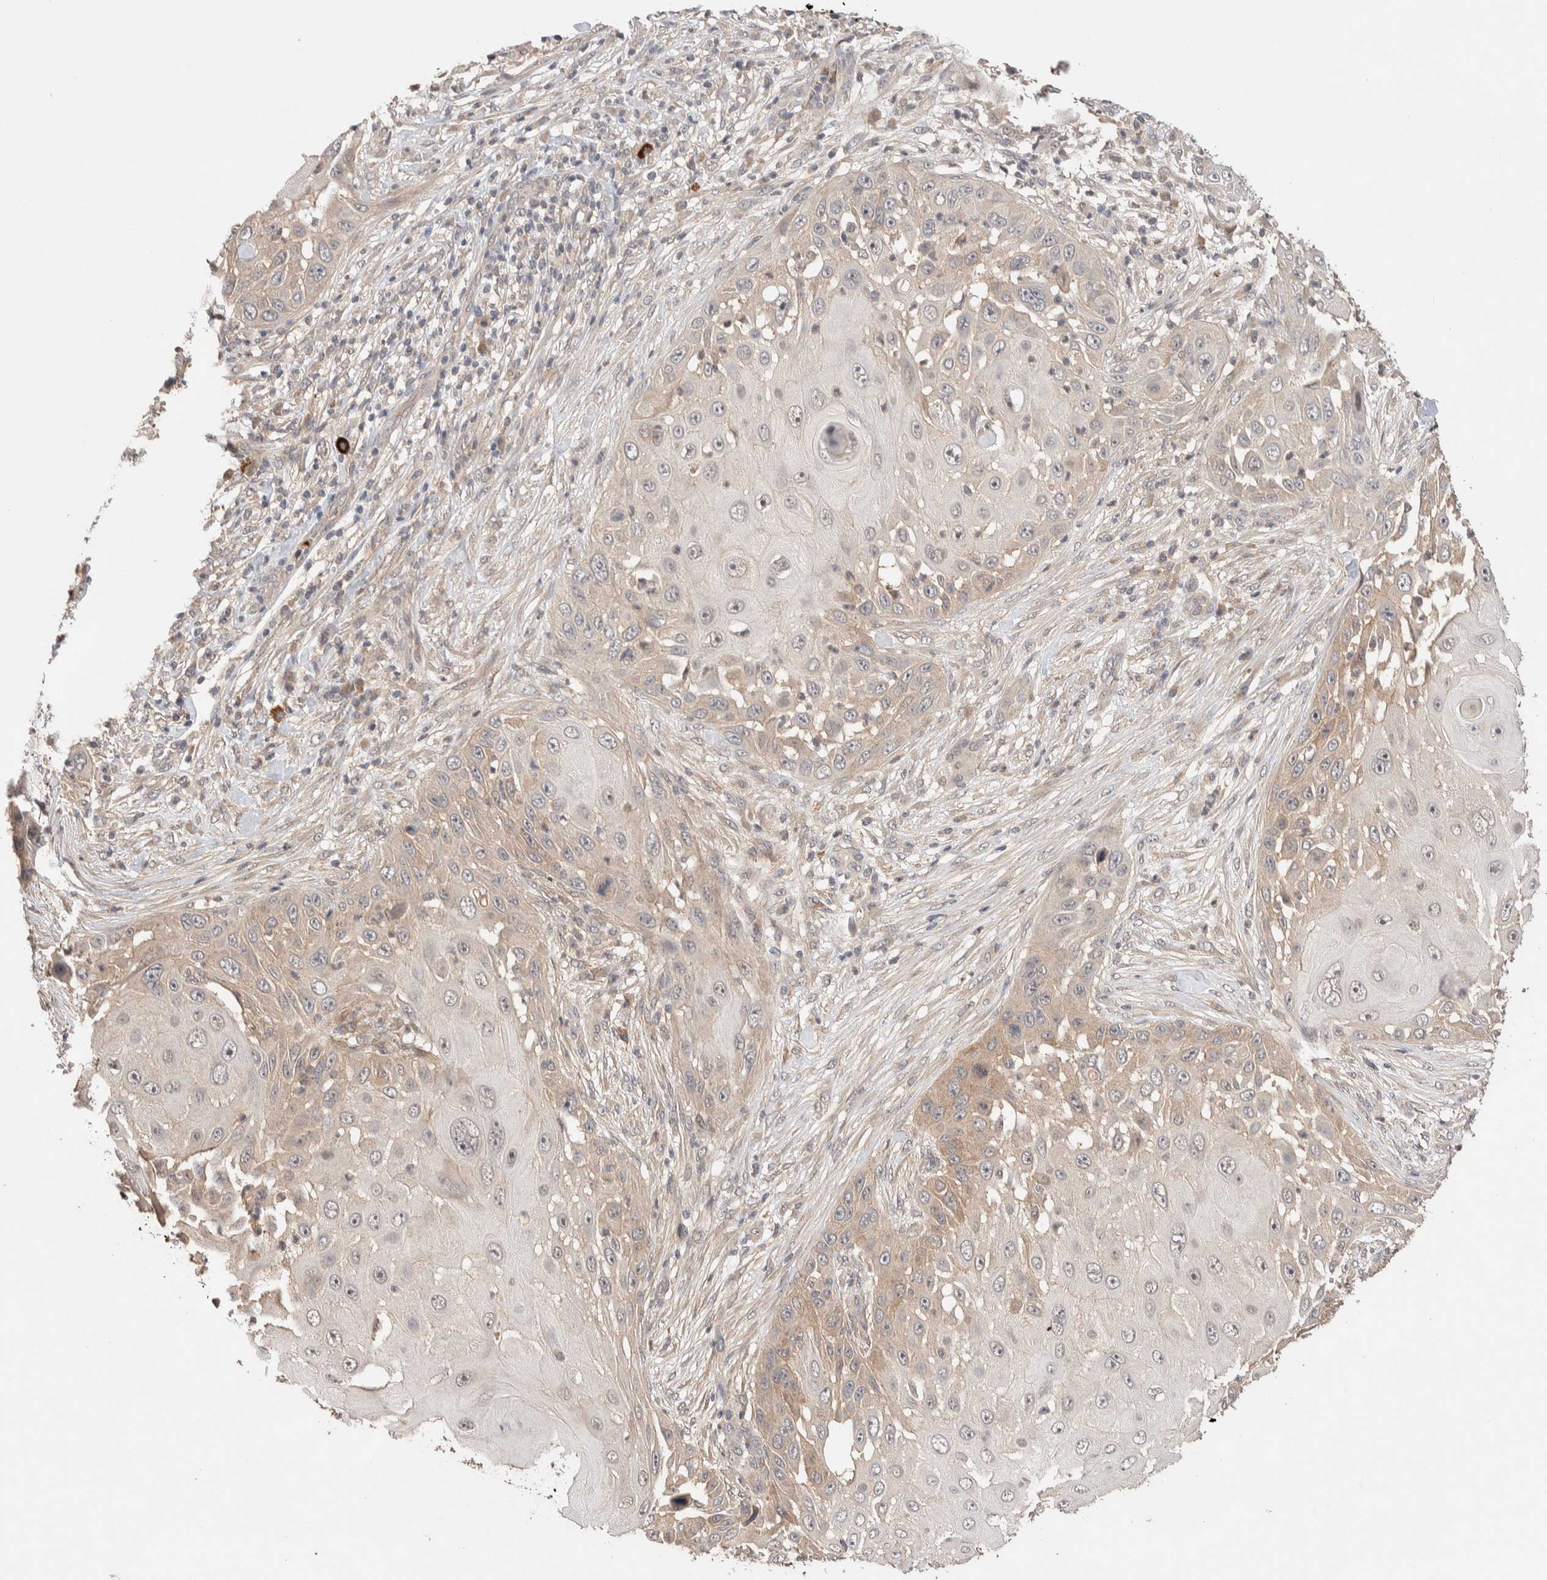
{"staining": {"intensity": "weak", "quantity": "<25%", "location": "cytoplasmic/membranous"}, "tissue": "skin cancer", "cell_type": "Tumor cells", "image_type": "cancer", "snomed": [{"axis": "morphology", "description": "Squamous cell carcinoma, NOS"}, {"axis": "topography", "description": "Skin"}], "caption": "An image of human skin squamous cell carcinoma is negative for staining in tumor cells.", "gene": "CASK", "patient": {"sex": "female", "age": 44}}